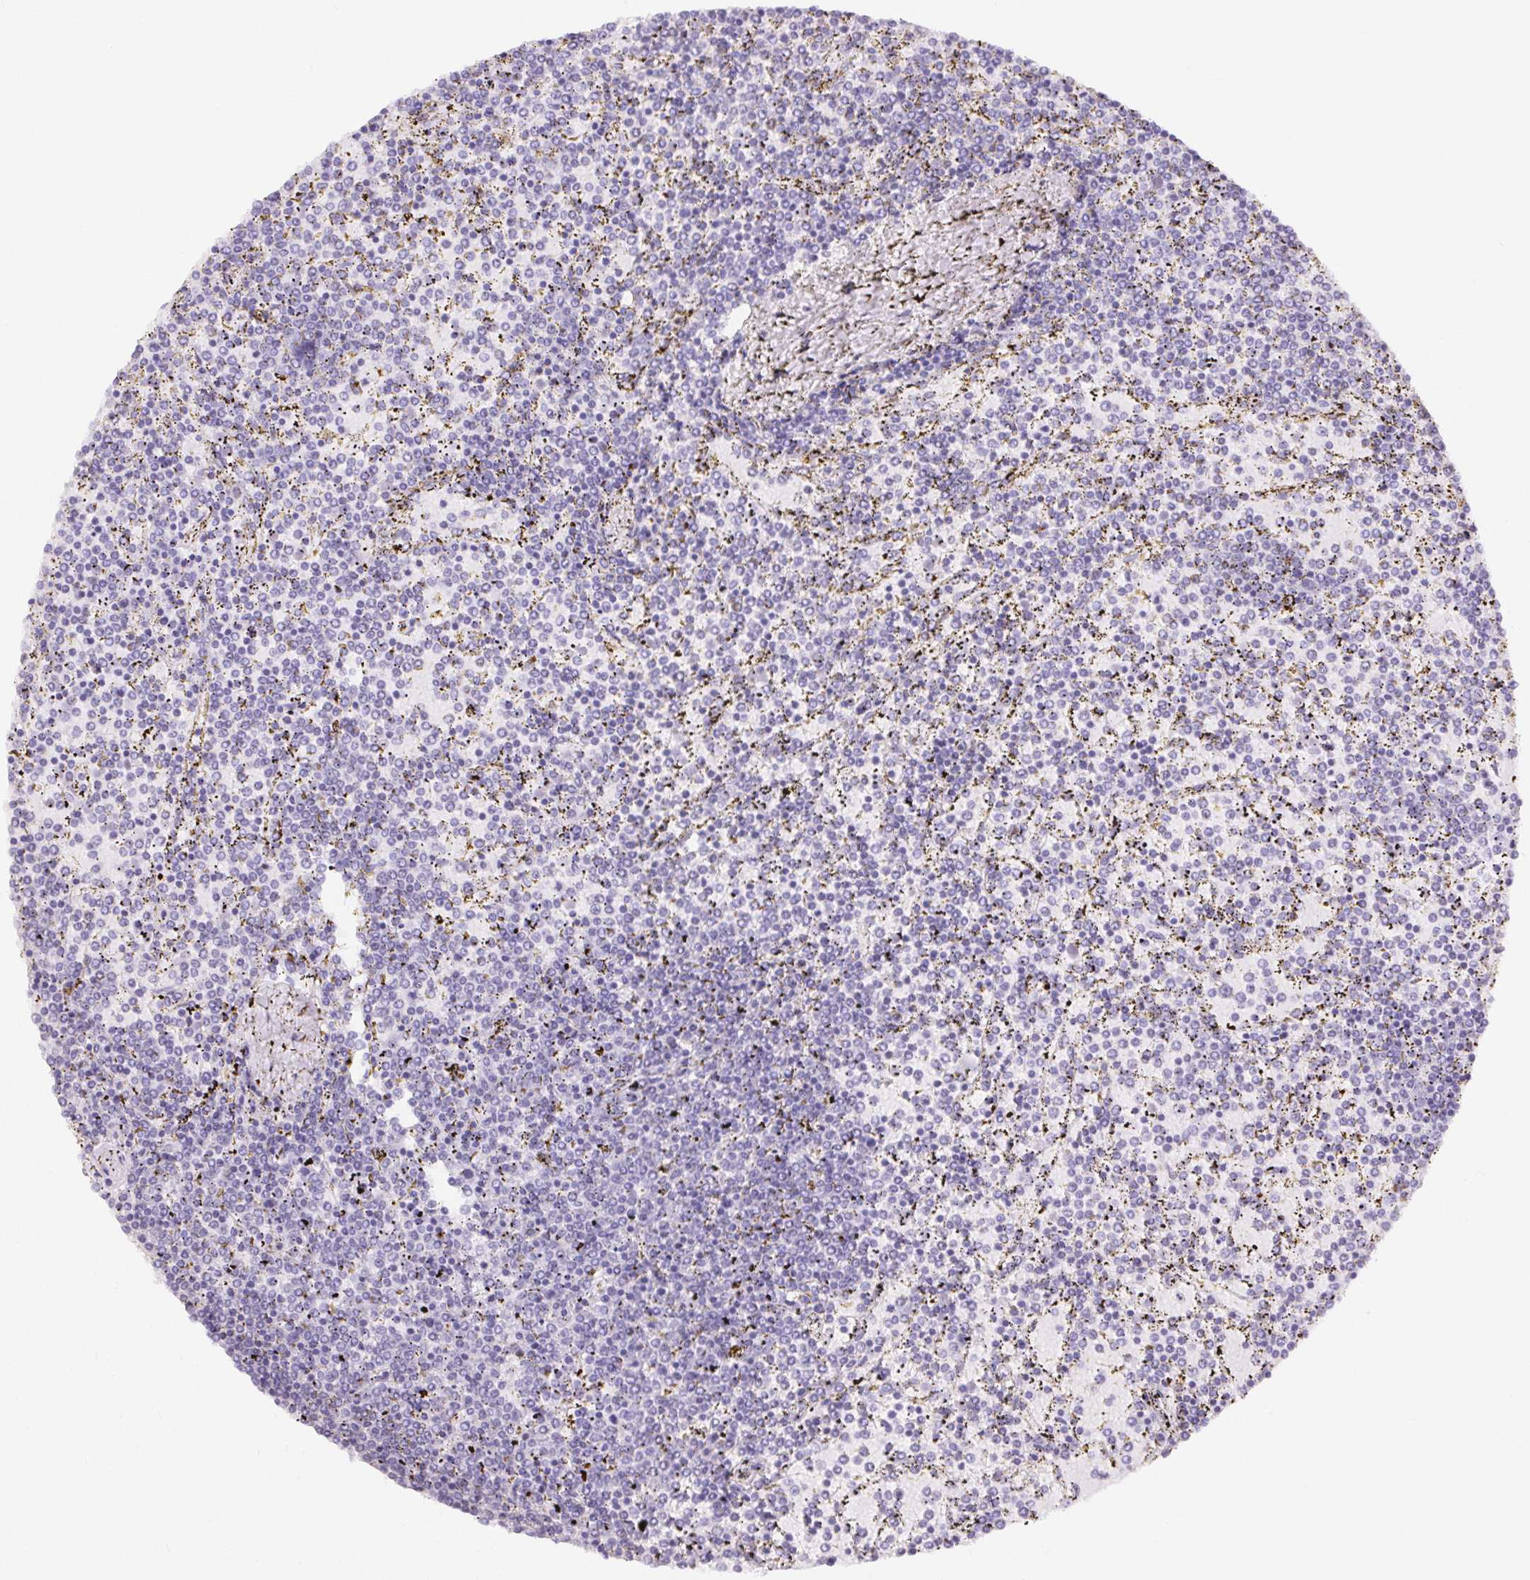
{"staining": {"intensity": "negative", "quantity": "none", "location": "none"}, "tissue": "lymphoma", "cell_type": "Tumor cells", "image_type": "cancer", "snomed": [{"axis": "morphology", "description": "Malignant lymphoma, non-Hodgkin's type, Low grade"}, {"axis": "topography", "description": "Spleen"}], "caption": "This is an immunohistochemistry micrograph of human lymphoma. There is no staining in tumor cells.", "gene": "ZNF80", "patient": {"sex": "female", "age": 77}}